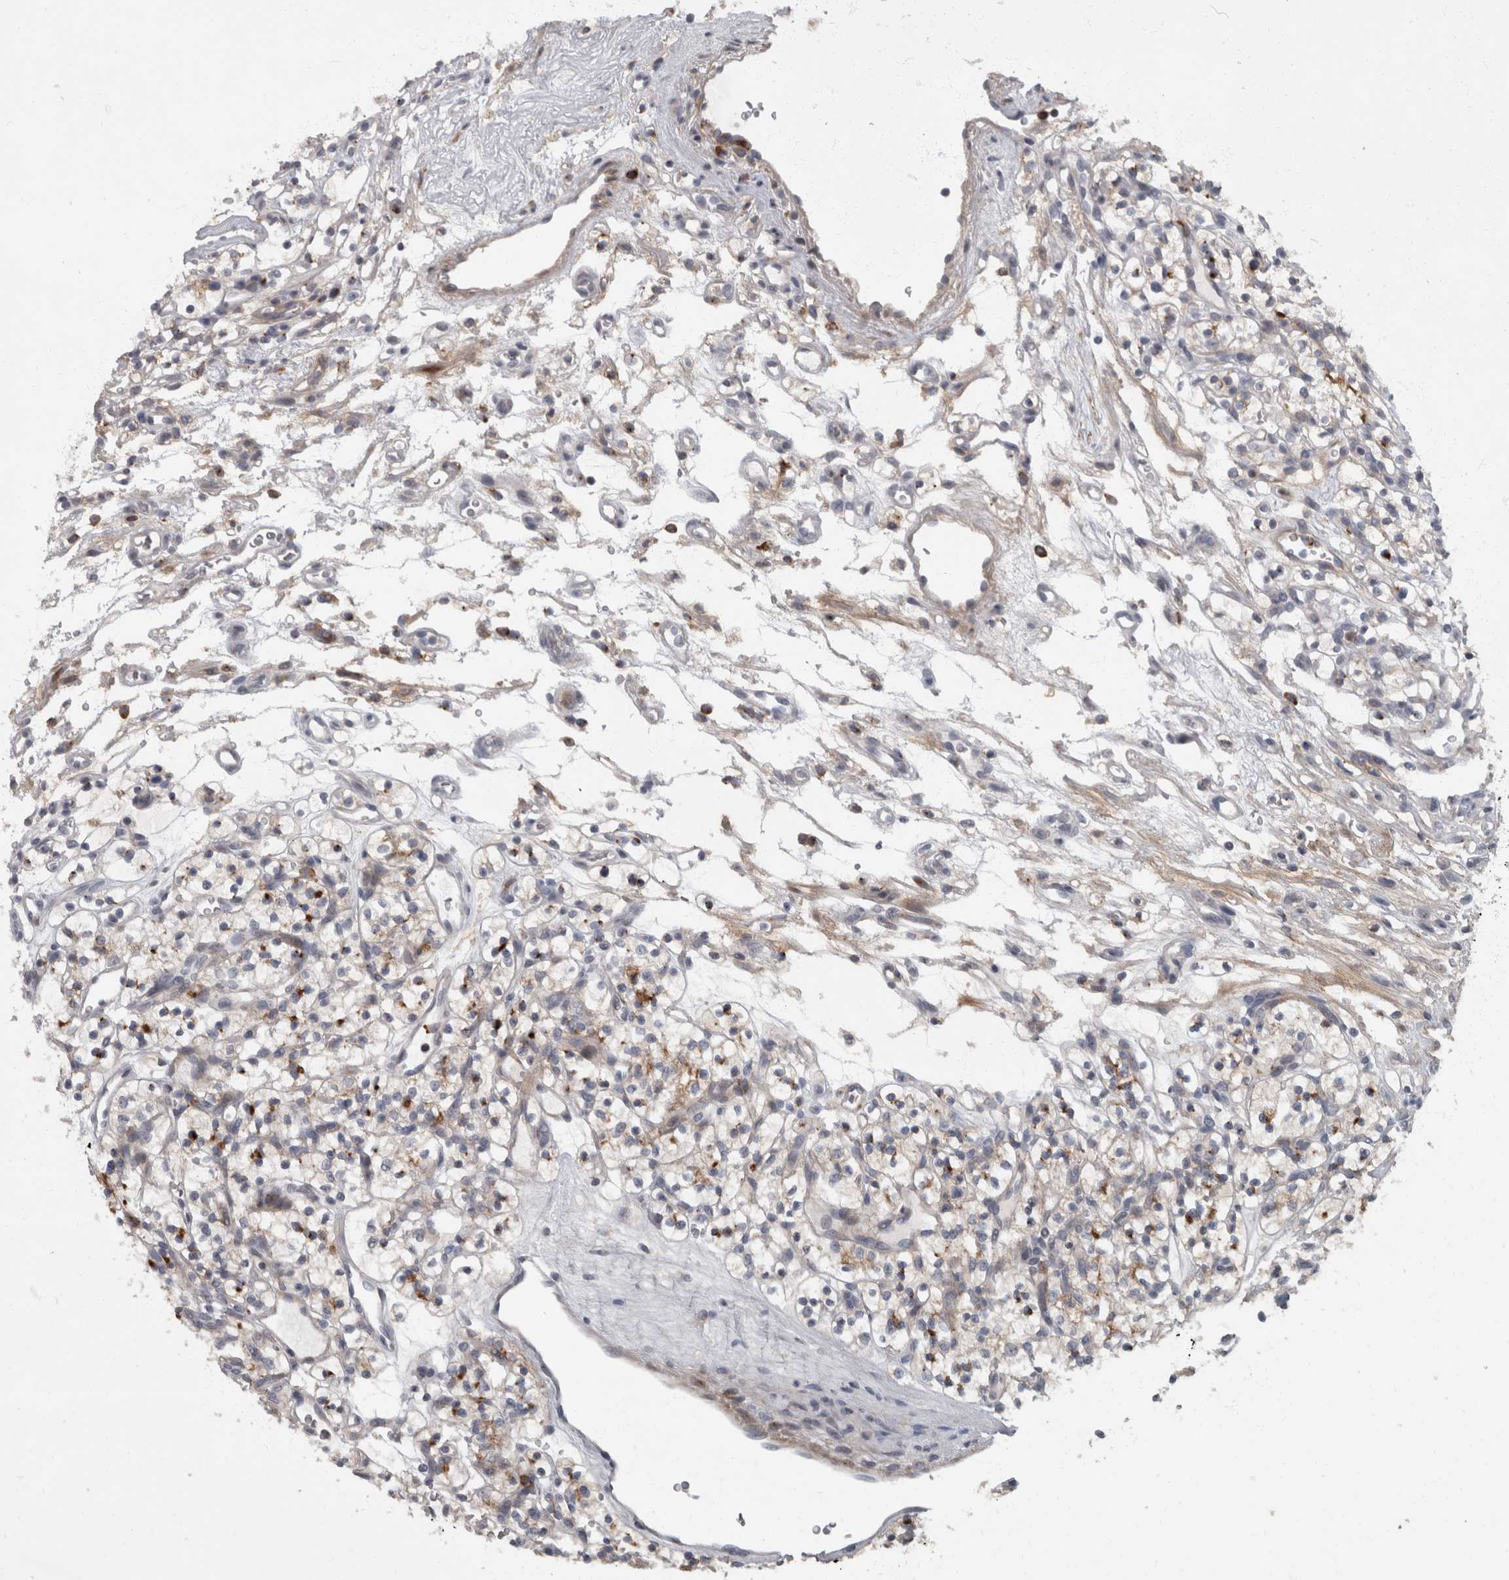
{"staining": {"intensity": "moderate", "quantity": "<25%", "location": "cytoplasmic/membranous"}, "tissue": "renal cancer", "cell_type": "Tumor cells", "image_type": "cancer", "snomed": [{"axis": "morphology", "description": "Adenocarcinoma, NOS"}, {"axis": "topography", "description": "Kidney"}], "caption": "Protein expression by immunohistochemistry (IHC) exhibits moderate cytoplasmic/membranous expression in approximately <25% of tumor cells in adenocarcinoma (renal).", "gene": "CDC42BPG", "patient": {"sex": "female", "age": 57}}